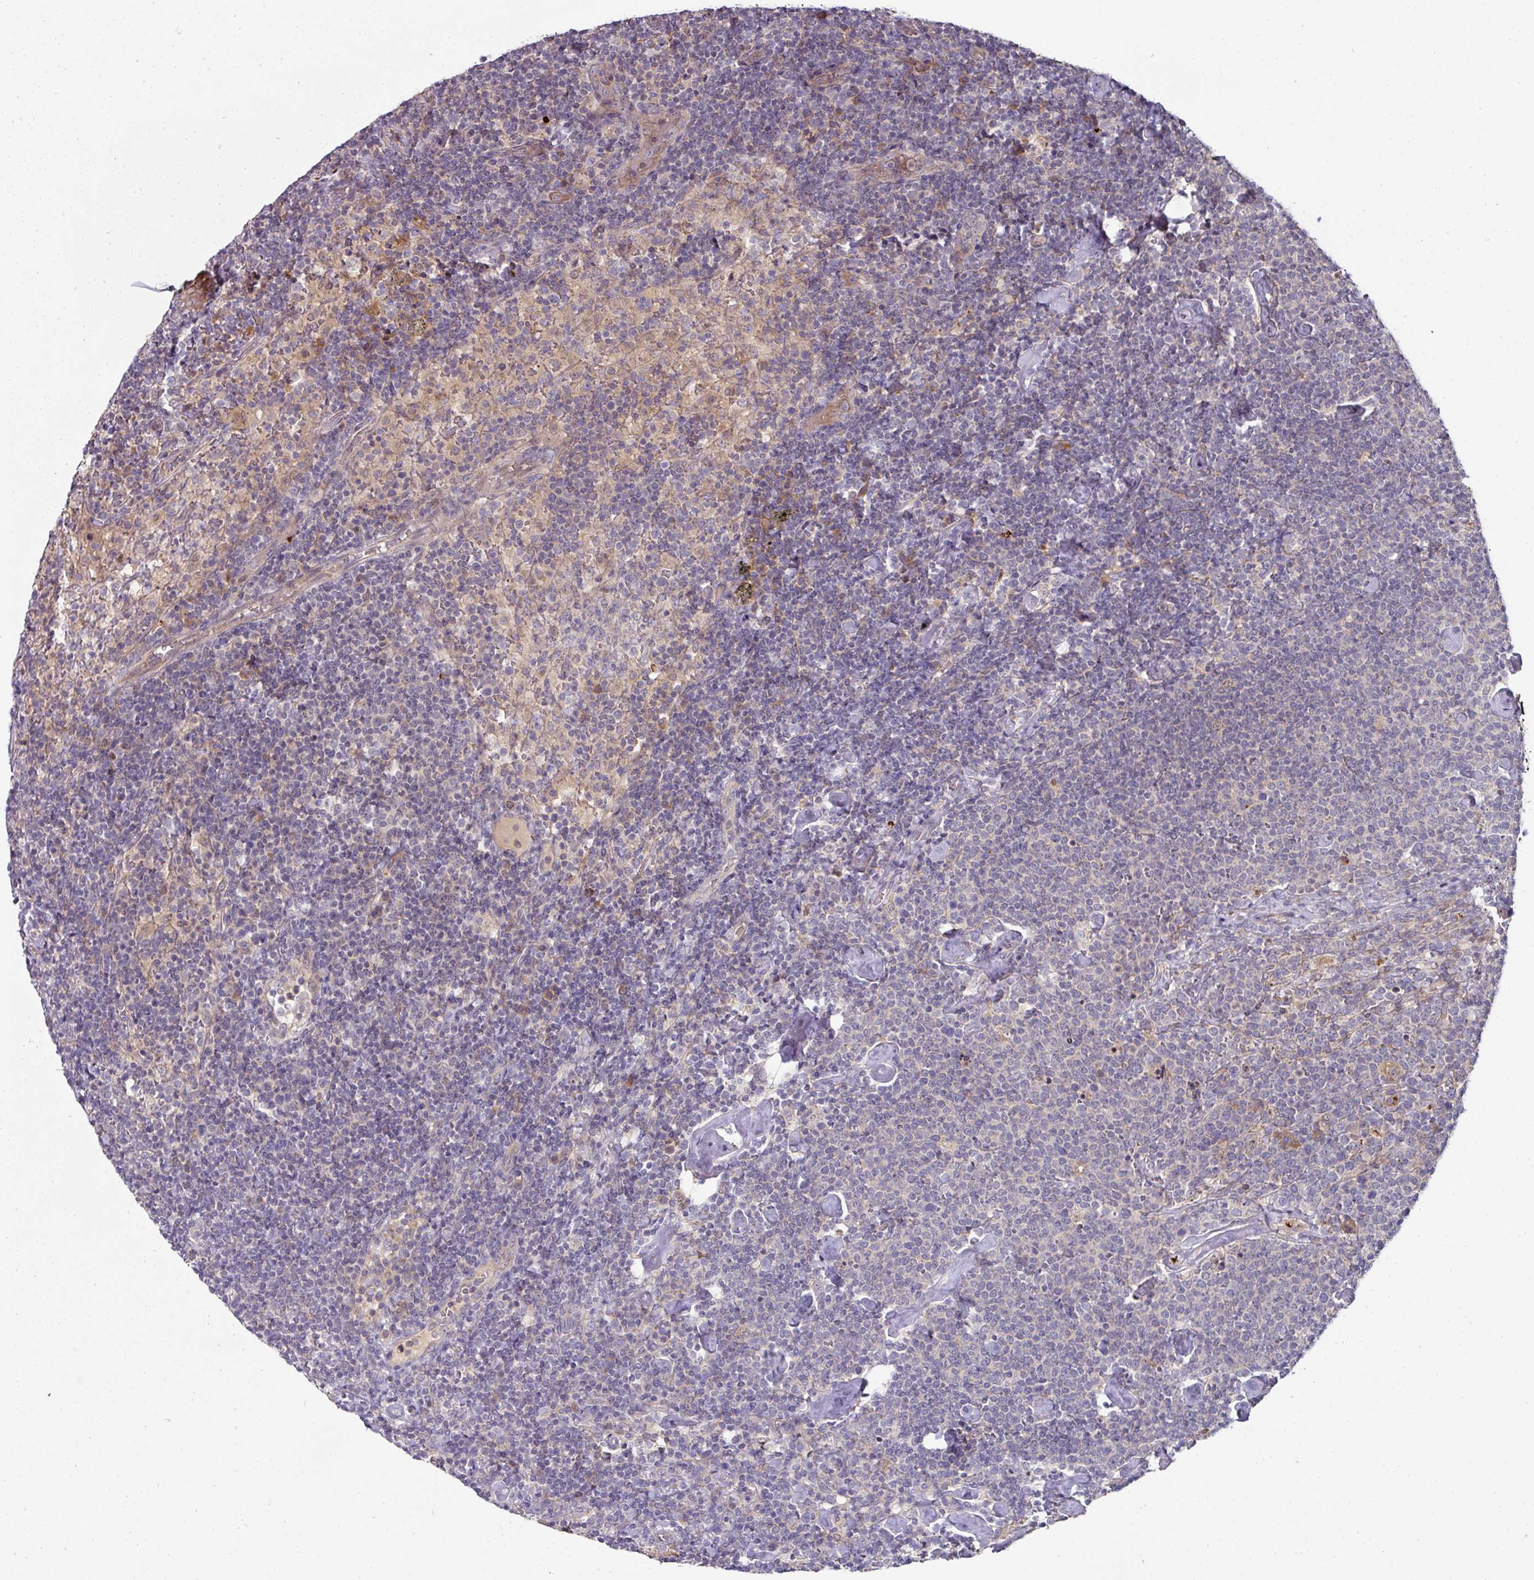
{"staining": {"intensity": "negative", "quantity": "none", "location": "none"}, "tissue": "lymphoma", "cell_type": "Tumor cells", "image_type": "cancer", "snomed": [{"axis": "morphology", "description": "Malignant lymphoma, non-Hodgkin's type, High grade"}, {"axis": "topography", "description": "Lymph node"}], "caption": "Human lymphoma stained for a protein using immunohistochemistry (IHC) demonstrates no staining in tumor cells.", "gene": "CTDSP2", "patient": {"sex": "male", "age": 61}}